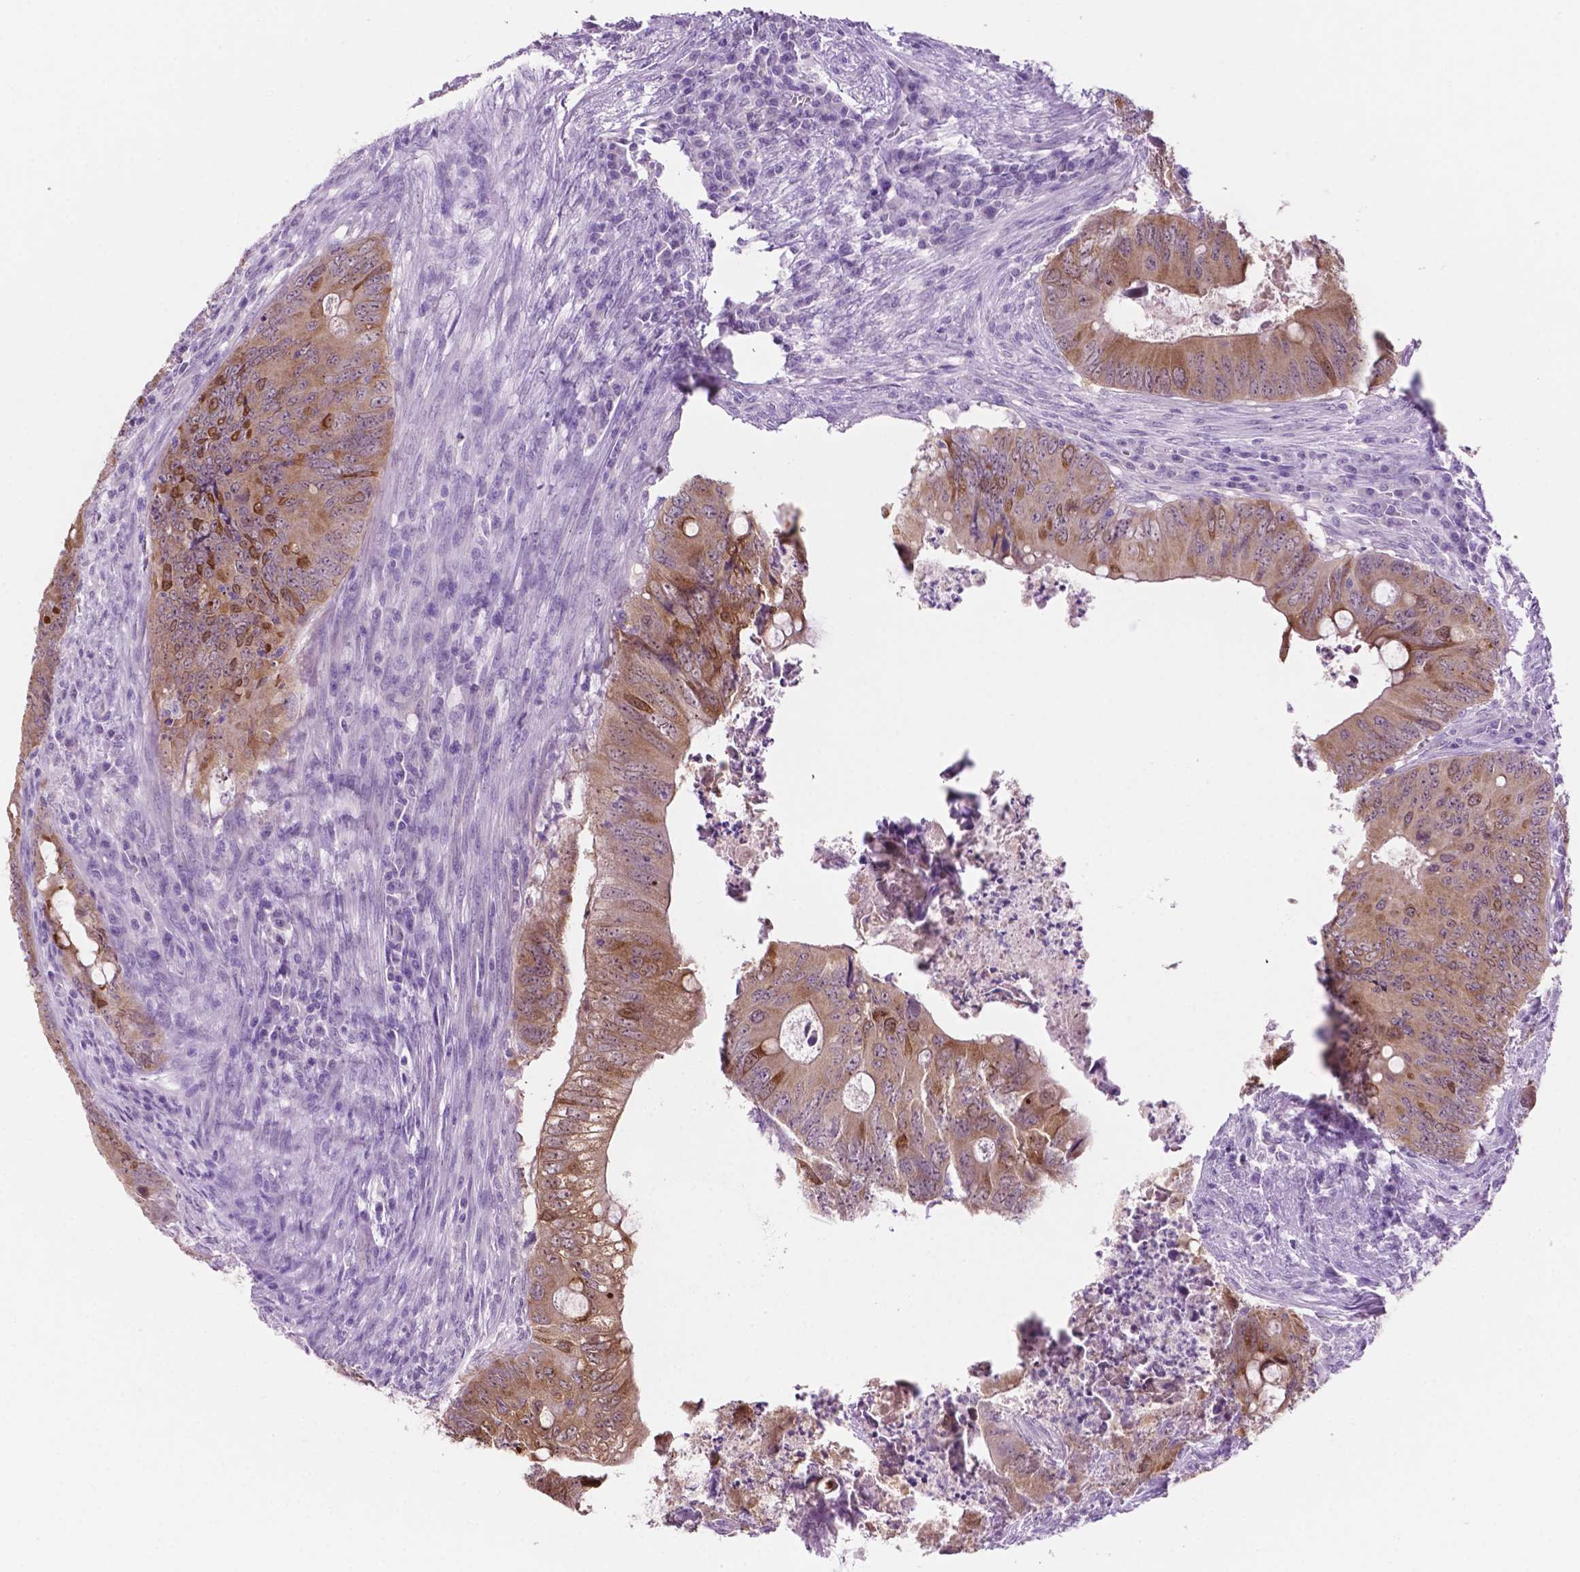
{"staining": {"intensity": "moderate", "quantity": "25%-75%", "location": "cytoplasmic/membranous"}, "tissue": "colorectal cancer", "cell_type": "Tumor cells", "image_type": "cancer", "snomed": [{"axis": "morphology", "description": "Adenocarcinoma, NOS"}, {"axis": "topography", "description": "Colon"}], "caption": "This photomicrograph shows IHC staining of human adenocarcinoma (colorectal), with medium moderate cytoplasmic/membranous staining in approximately 25%-75% of tumor cells.", "gene": "PHGR1", "patient": {"sex": "female", "age": 74}}